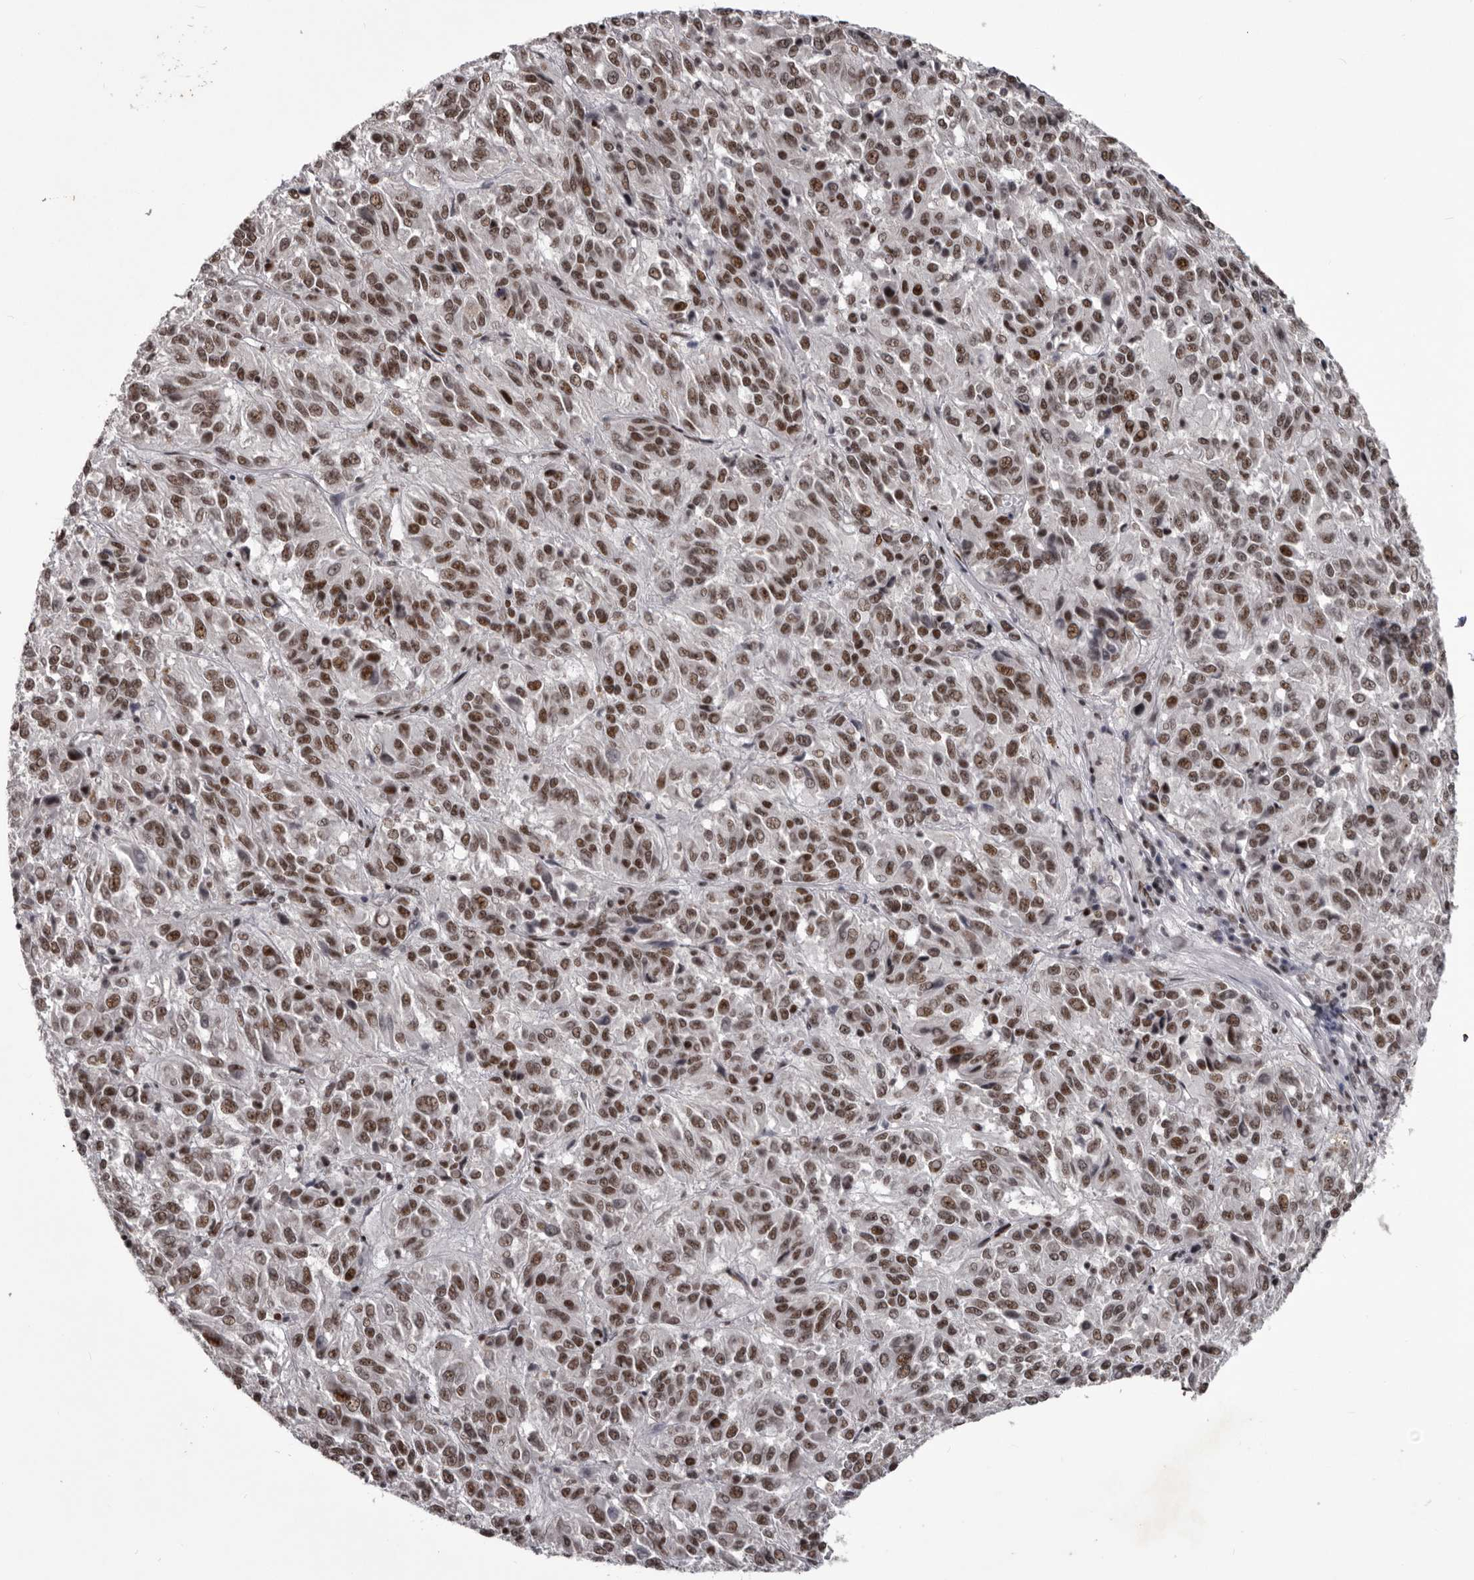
{"staining": {"intensity": "moderate", "quantity": ">75%", "location": "nuclear"}, "tissue": "melanoma", "cell_type": "Tumor cells", "image_type": "cancer", "snomed": [{"axis": "morphology", "description": "Malignant melanoma, Metastatic site"}, {"axis": "topography", "description": "Lung"}], "caption": "A micrograph of human melanoma stained for a protein shows moderate nuclear brown staining in tumor cells. (DAB = brown stain, brightfield microscopy at high magnification).", "gene": "NUMA1", "patient": {"sex": "male", "age": 64}}